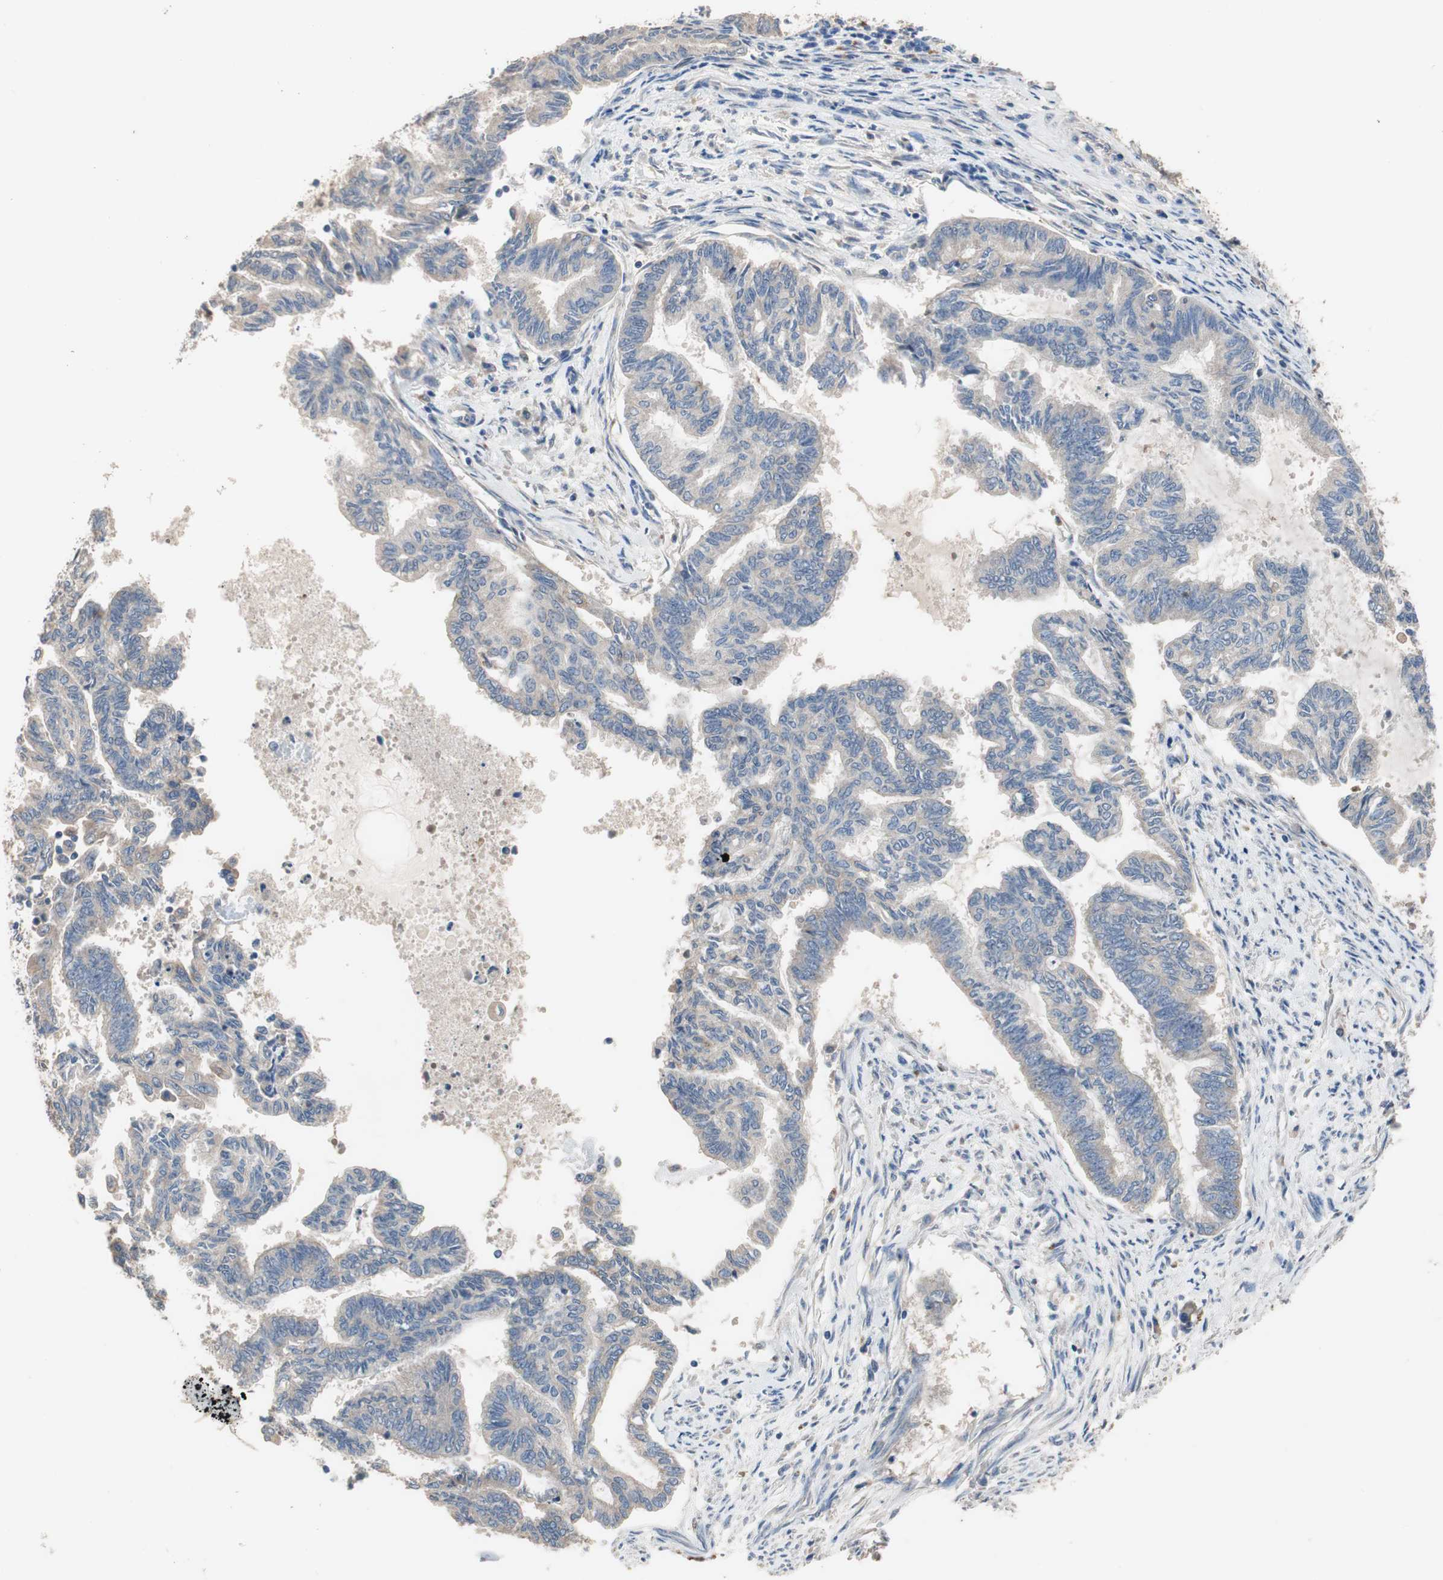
{"staining": {"intensity": "weak", "quantity": "25%-75%", "location": "cytoplasmic/membranous"}, "tissue": "endometrial cancer", "cell_type": "Tumor cells", "image_type": "cancer", "snomed": [{"axis": "morphology", "description": "Adenocarcinoma, NOS"}, {"axis": "topography", "description": "Endometrium"}], "caption": "Immunohistochemistry (IHC) of human endometrial adenocarcinoma demonstrates low levels of weak cytoplasmic/membranous staining in about 25%-75% of tumor cells.", "gene": "ADAP1", "patient": {"sex": "female", "age": 86}}